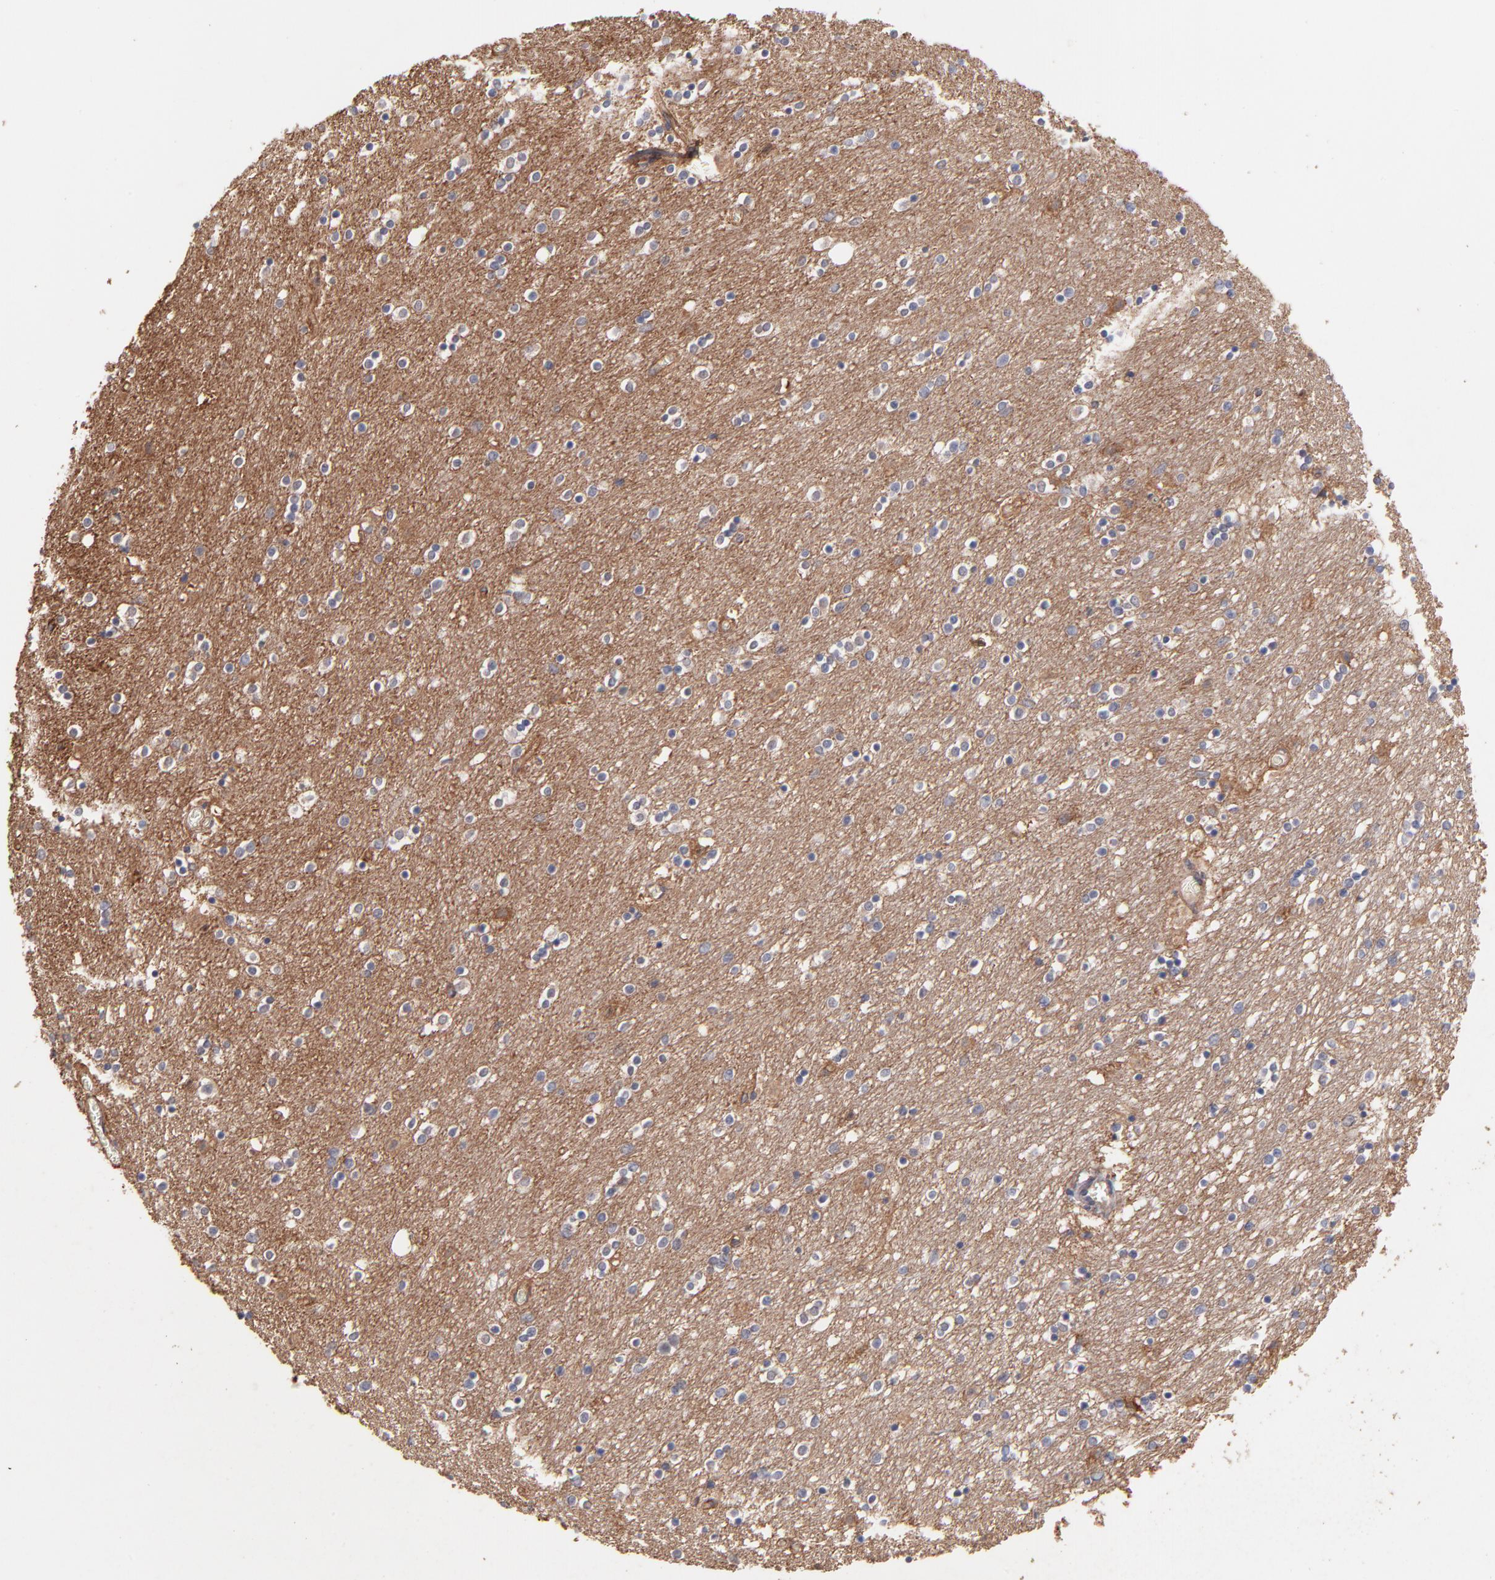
{"staining": {"intensity": "negative", "quantity": "none", "location": "none"}, "tissue": "caudate", "cell_type": "Glial cells", "image_type": "normal", "snomed": [{"axis": "morphology", "description": "Normal tissue, NOS"}, {"axis": "topography", "description": "Lateral ventricle wall"}], "caption": "An immunohistochemistry photomicrograph of unremarkable caudate is shown. There is no staining in glial cells of caudate.", "gene": "STAP2", "patient": {"sex": "female", "age": 54}}